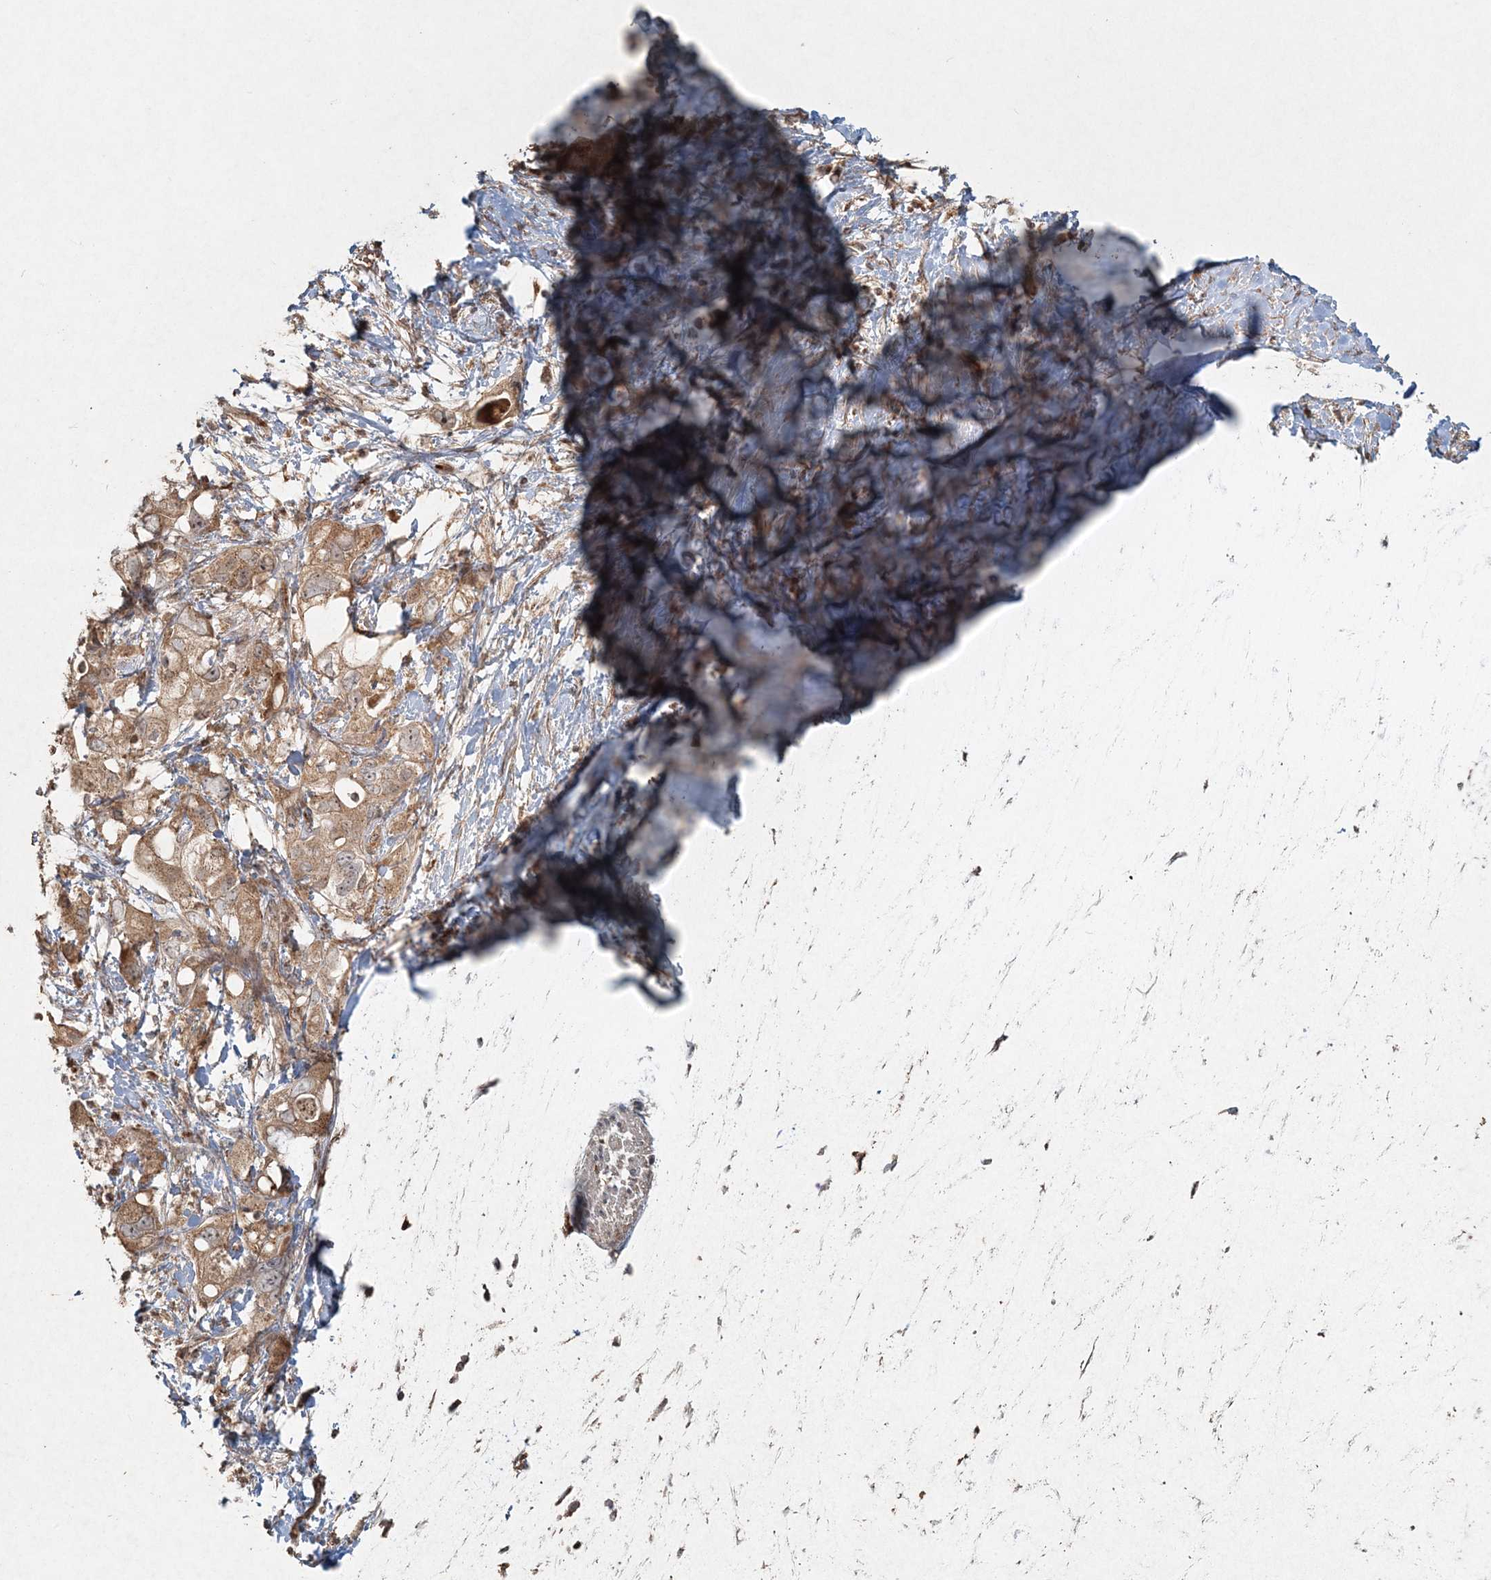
{"staining": {"intensity": "moderate", "quantity": ">75%", "location": "cytoplasmic/membranous"}, "tissue": "pancreatic cancer", "cell_type": "Tumor cells", "image_type": "cancer", "snomed": [{"axis": "morphology", "description": "Adenocarcinoma, NOS"}, {"axis": "topography", "description": "Pancreas"}], "caption": "Protein expression analysis of human pancreatic adenocarcinoma reveals moderate cytoplasmic/membranous staining in approximately >75% of tumor cells. (Stains: DAB in brown, nuclei in blue, Microscopy: brightfield microscopy at high magnification).", "gene": "ANAPC16", "patient": {"sex": "female", "age": 56}}